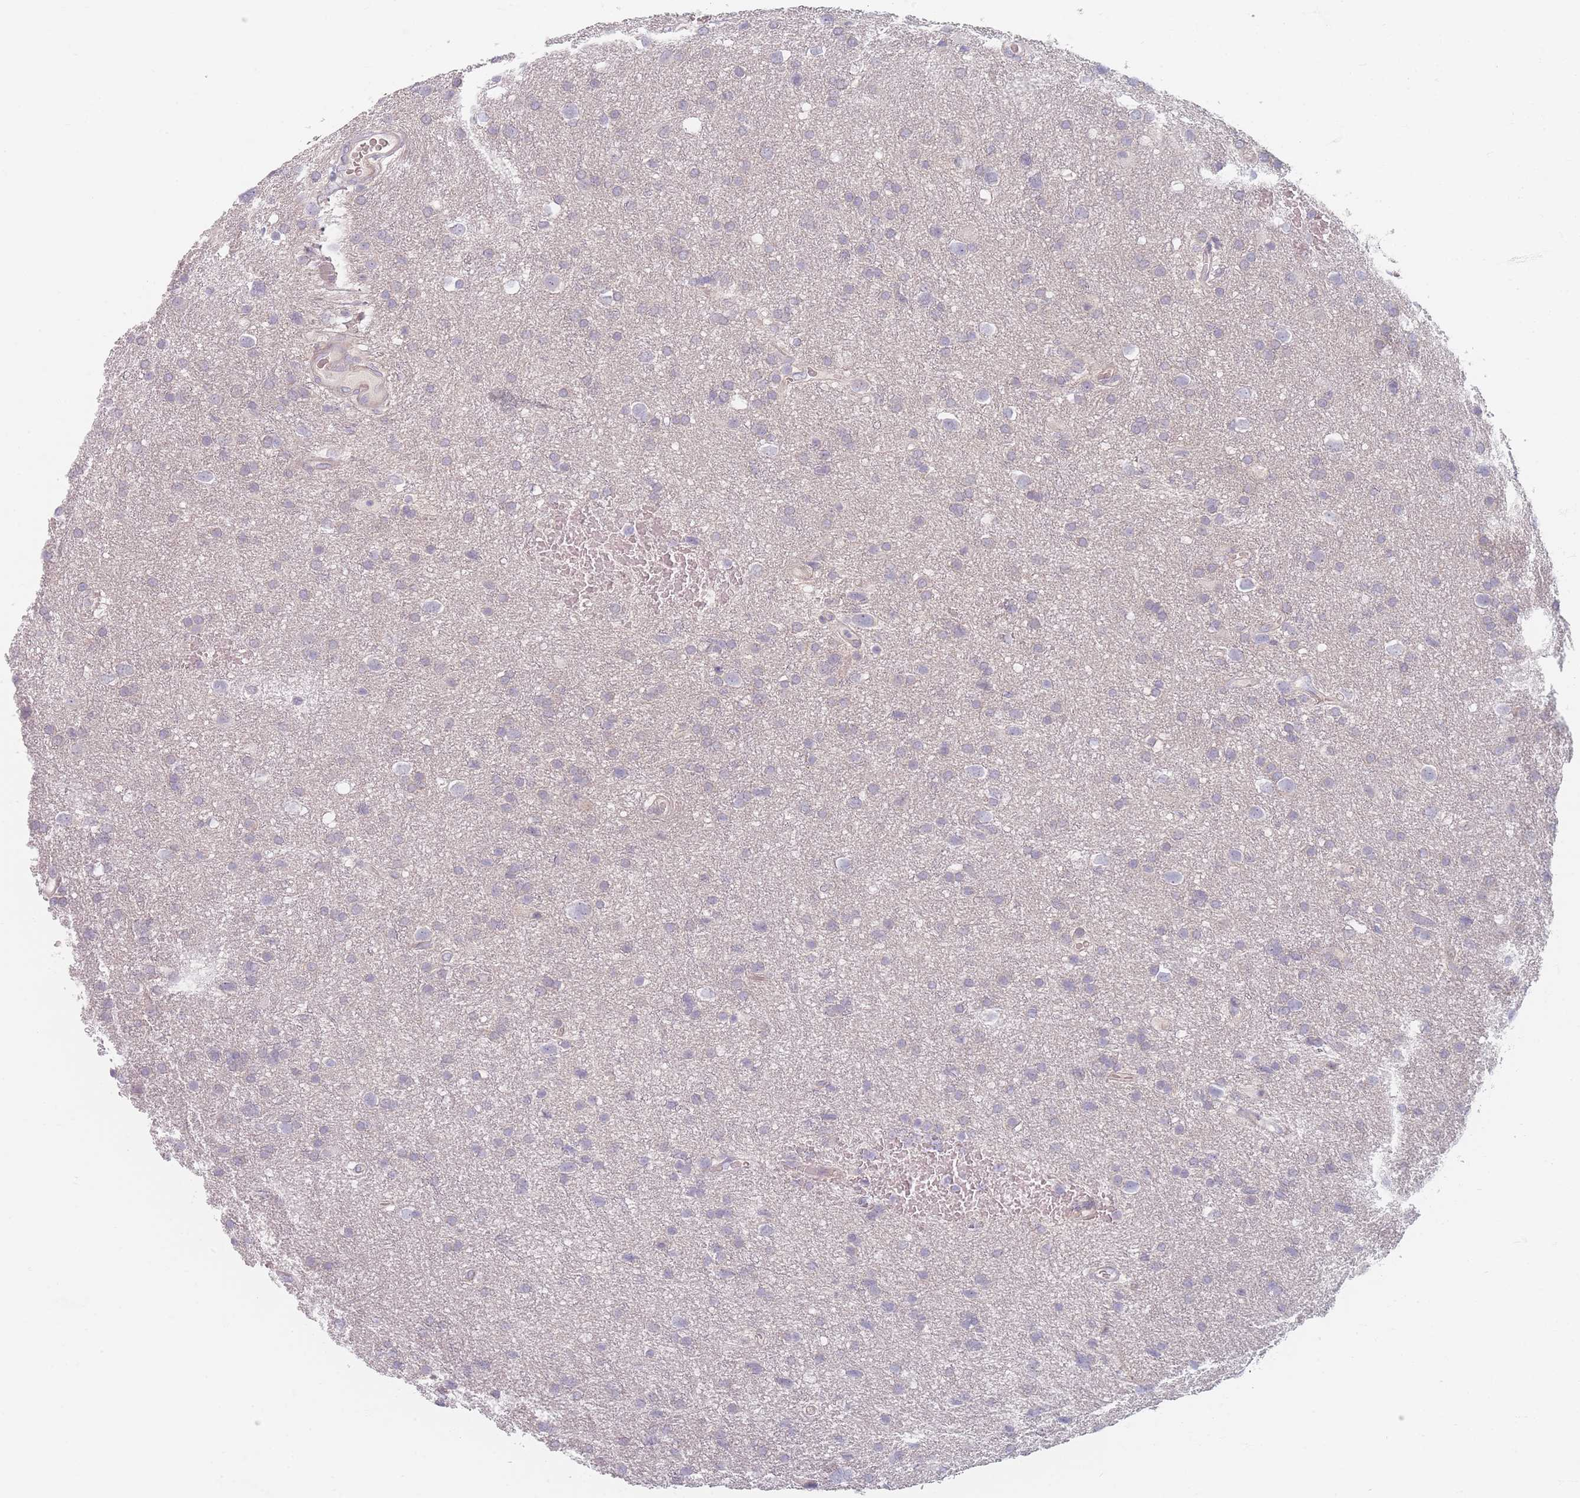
{"staining": {"intensity": "negative", "quantity": "none", "location": "none"}, "tissue": "glioma", "cell_type": "Tumor cells", "image_type": "cancer", "snomed": [{"axis": "morphology", "description": "Glioma, malignant, Low grade"}, {"axis": "topography", "description": "Brain"}], "caption": "A histopathology image of glioma stained for a protein displays no brown staining in tumor cells.", "gene": "TMOD1", "patient": {"sex": "female", "age": 32}}